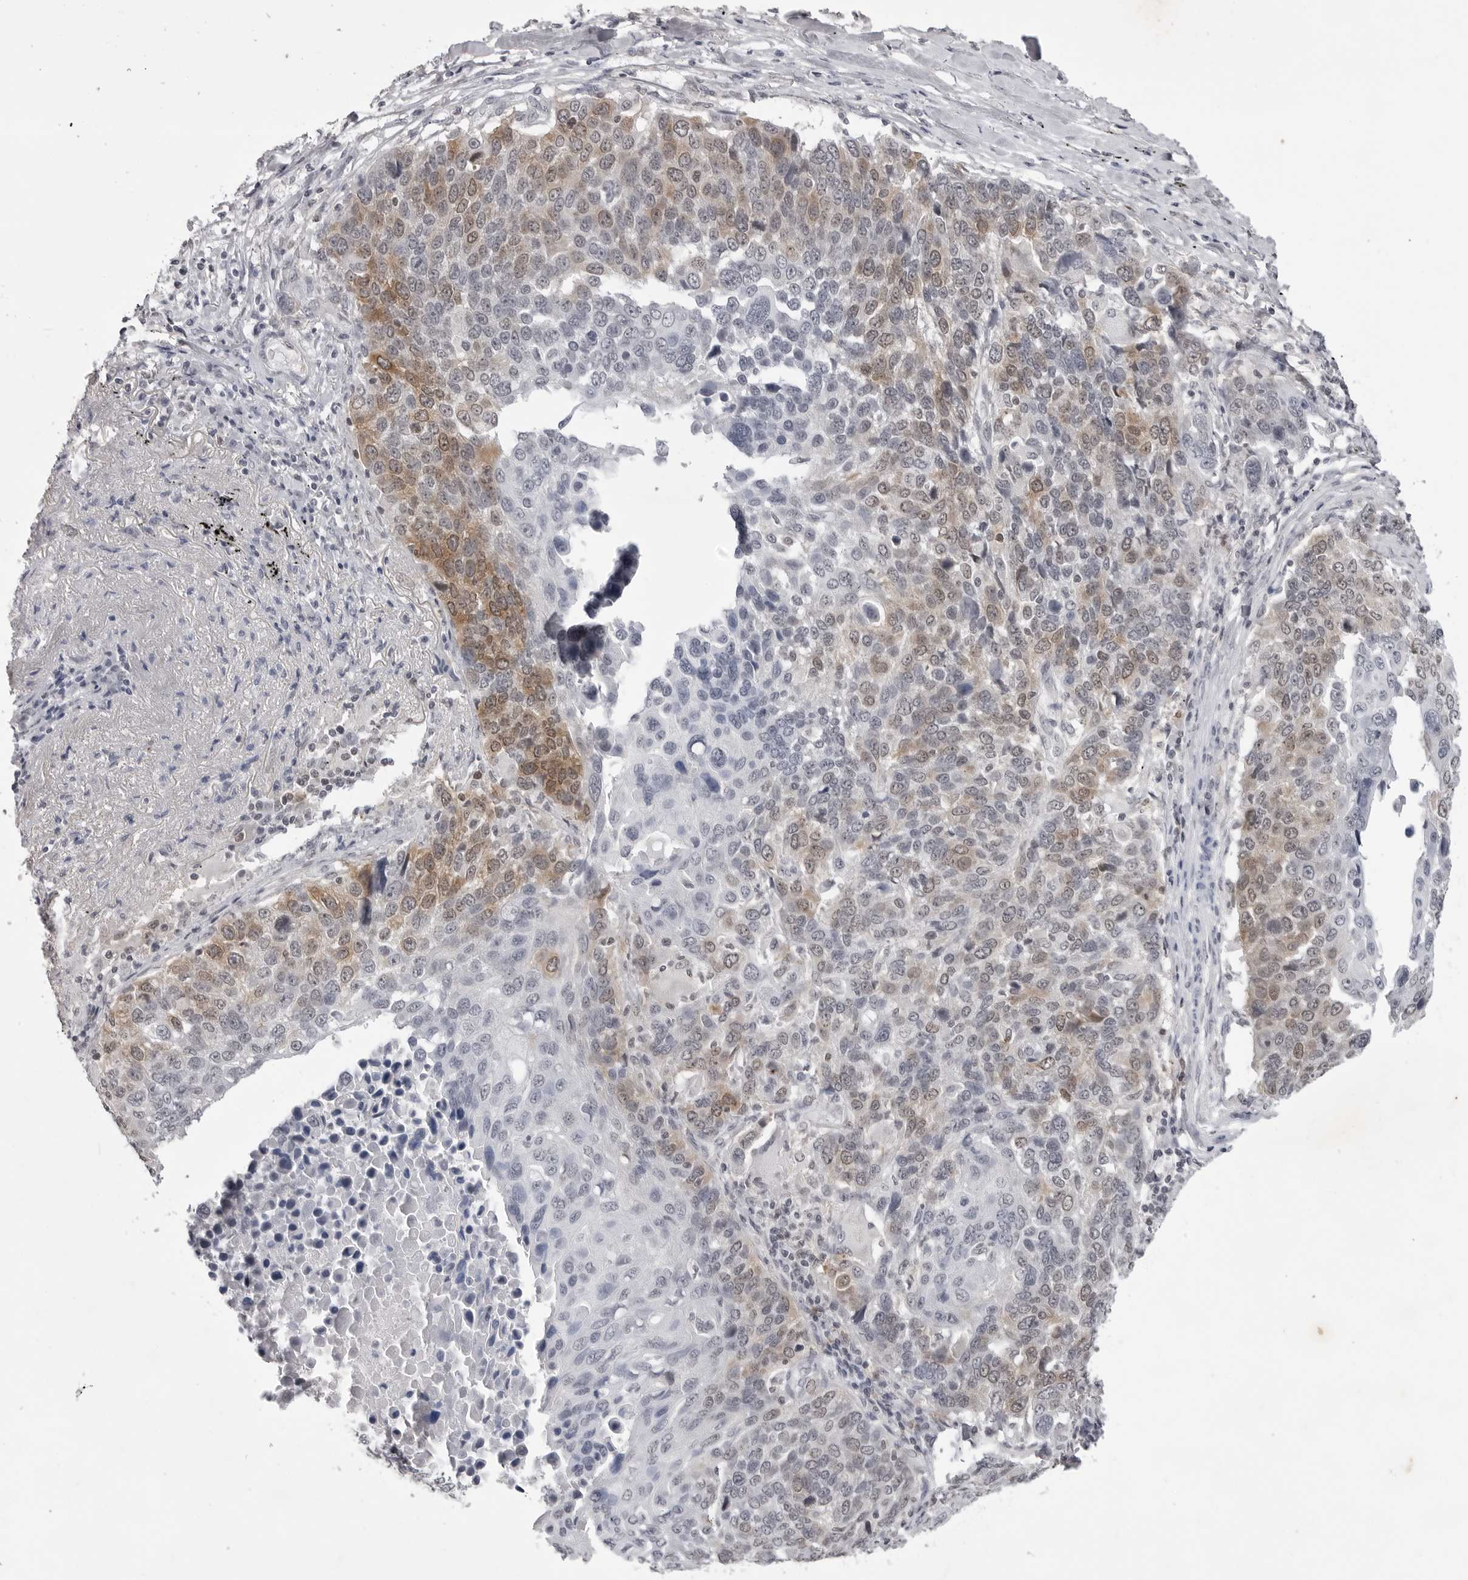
{"staining": {"intensity": "moderate", "quantity": "25%-75%", "location": "cytoplasmic/membranous"}, "tissue": "lung cancer", "cell_type": "Tumor cells", "image_type": "cancer", "snomed": [{"axis": "morphology", "description": "Squamous cell carcinoma, NOS"}, {"axis": "topography", "description": "Lung"}], "caption": "A medium amount of moderate cytoplasmic/membranous positivity is appreciated in about 25%-75% of tumor cells in lung cancer tissue.", "gene": "RRM1", "patient": {"sex": "male", "age": 66}}